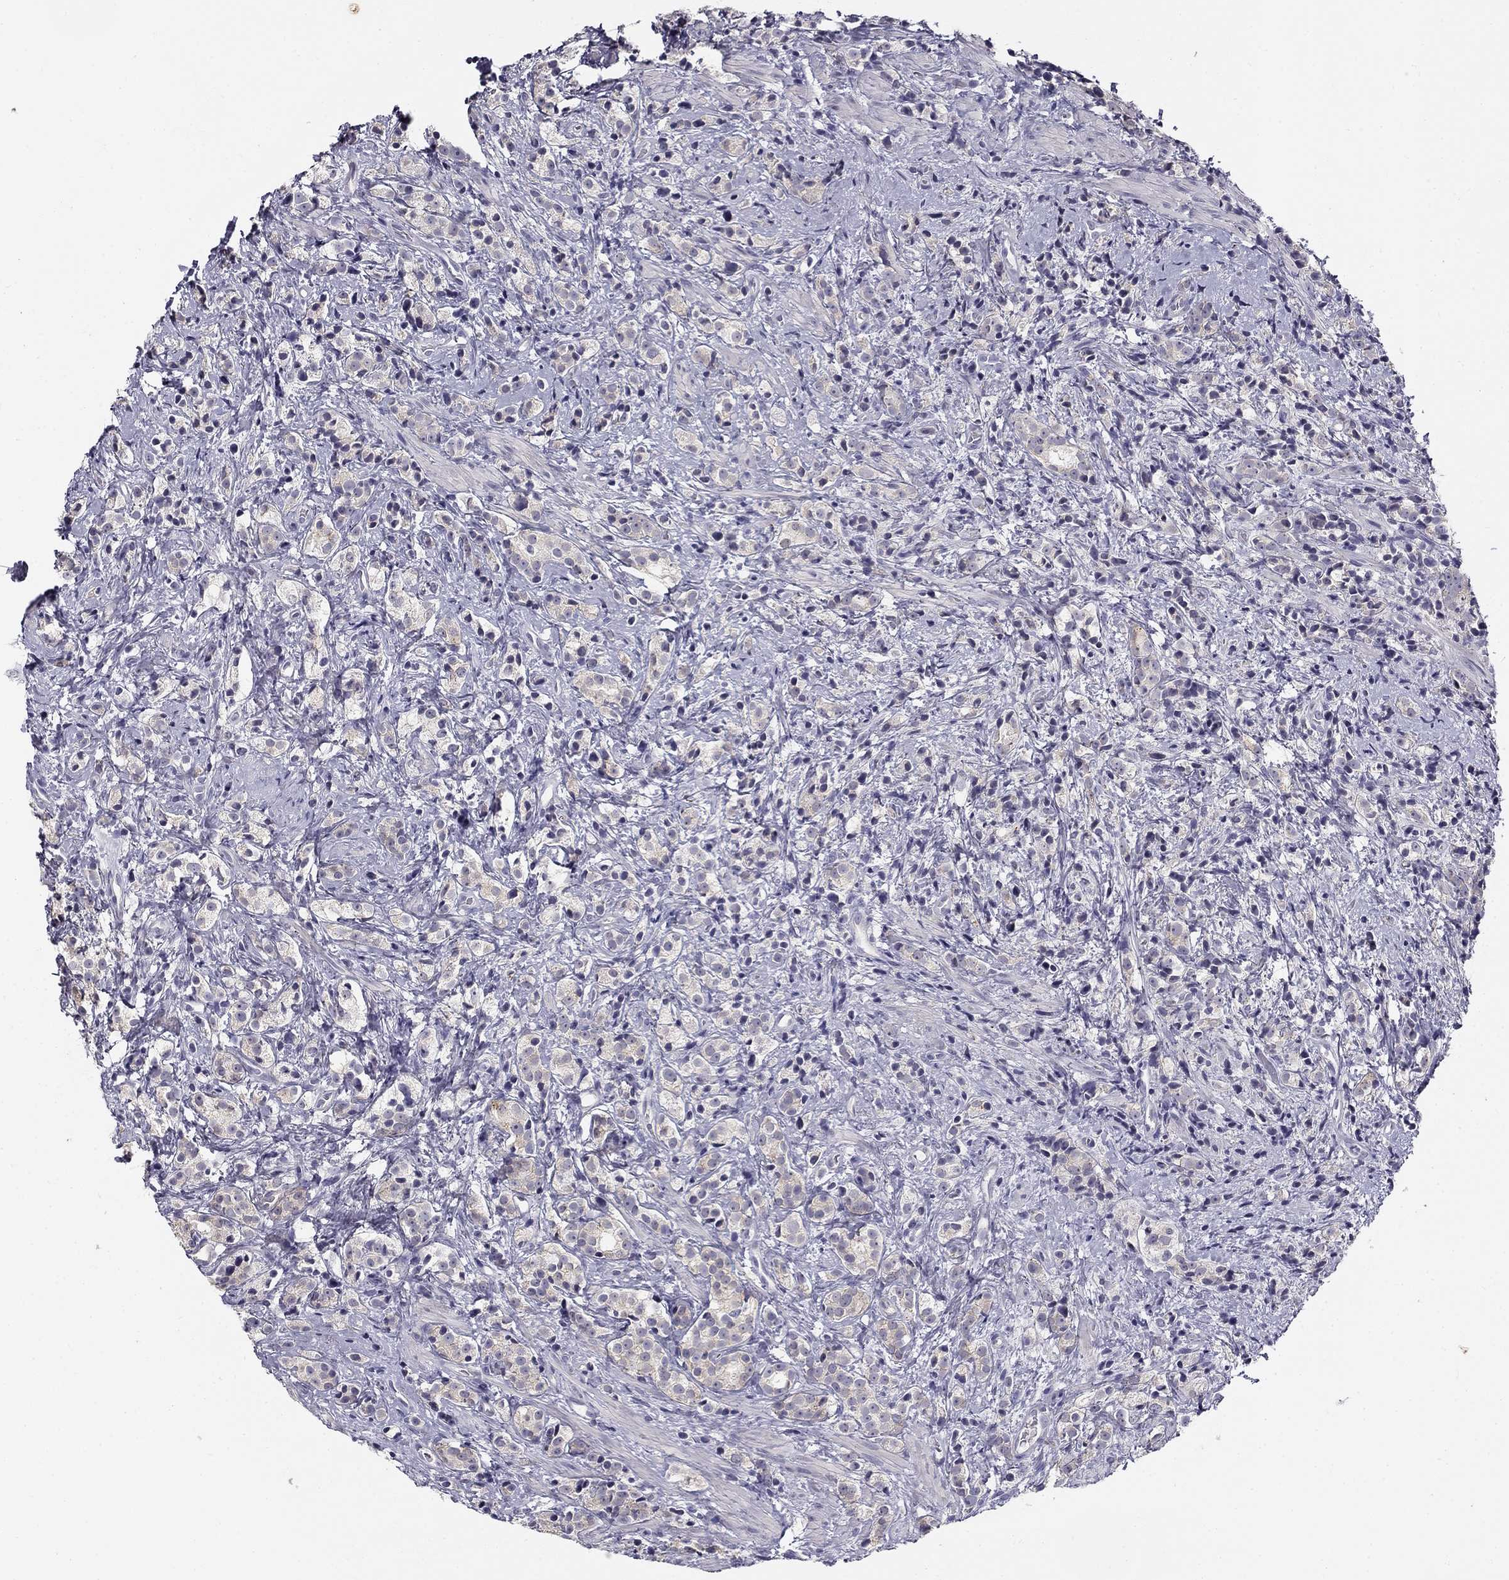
{"staining": {"intensity": "negative", "quantity": "none", "location": "none"}, "tissue": "prostate cancer", "cell_type": "Tumor cells", "image_type": "cancer", "snomed": [{"axis": "morphology", "description": "Adenocarcinoma, High grade"}, {"axis": "topography", "description": "Prostate"}], "caption": "High magnification brightfield microscopy of high-grade adenocarcinoma (prostate) stained with DAB (3,3'-diaminobenzidine) (brown) and counterstained with hematoxylin (blue): tumor cells show no significant positivity.", "gene": "CNR1", "patient": {"sex": "male", "age": 53}}